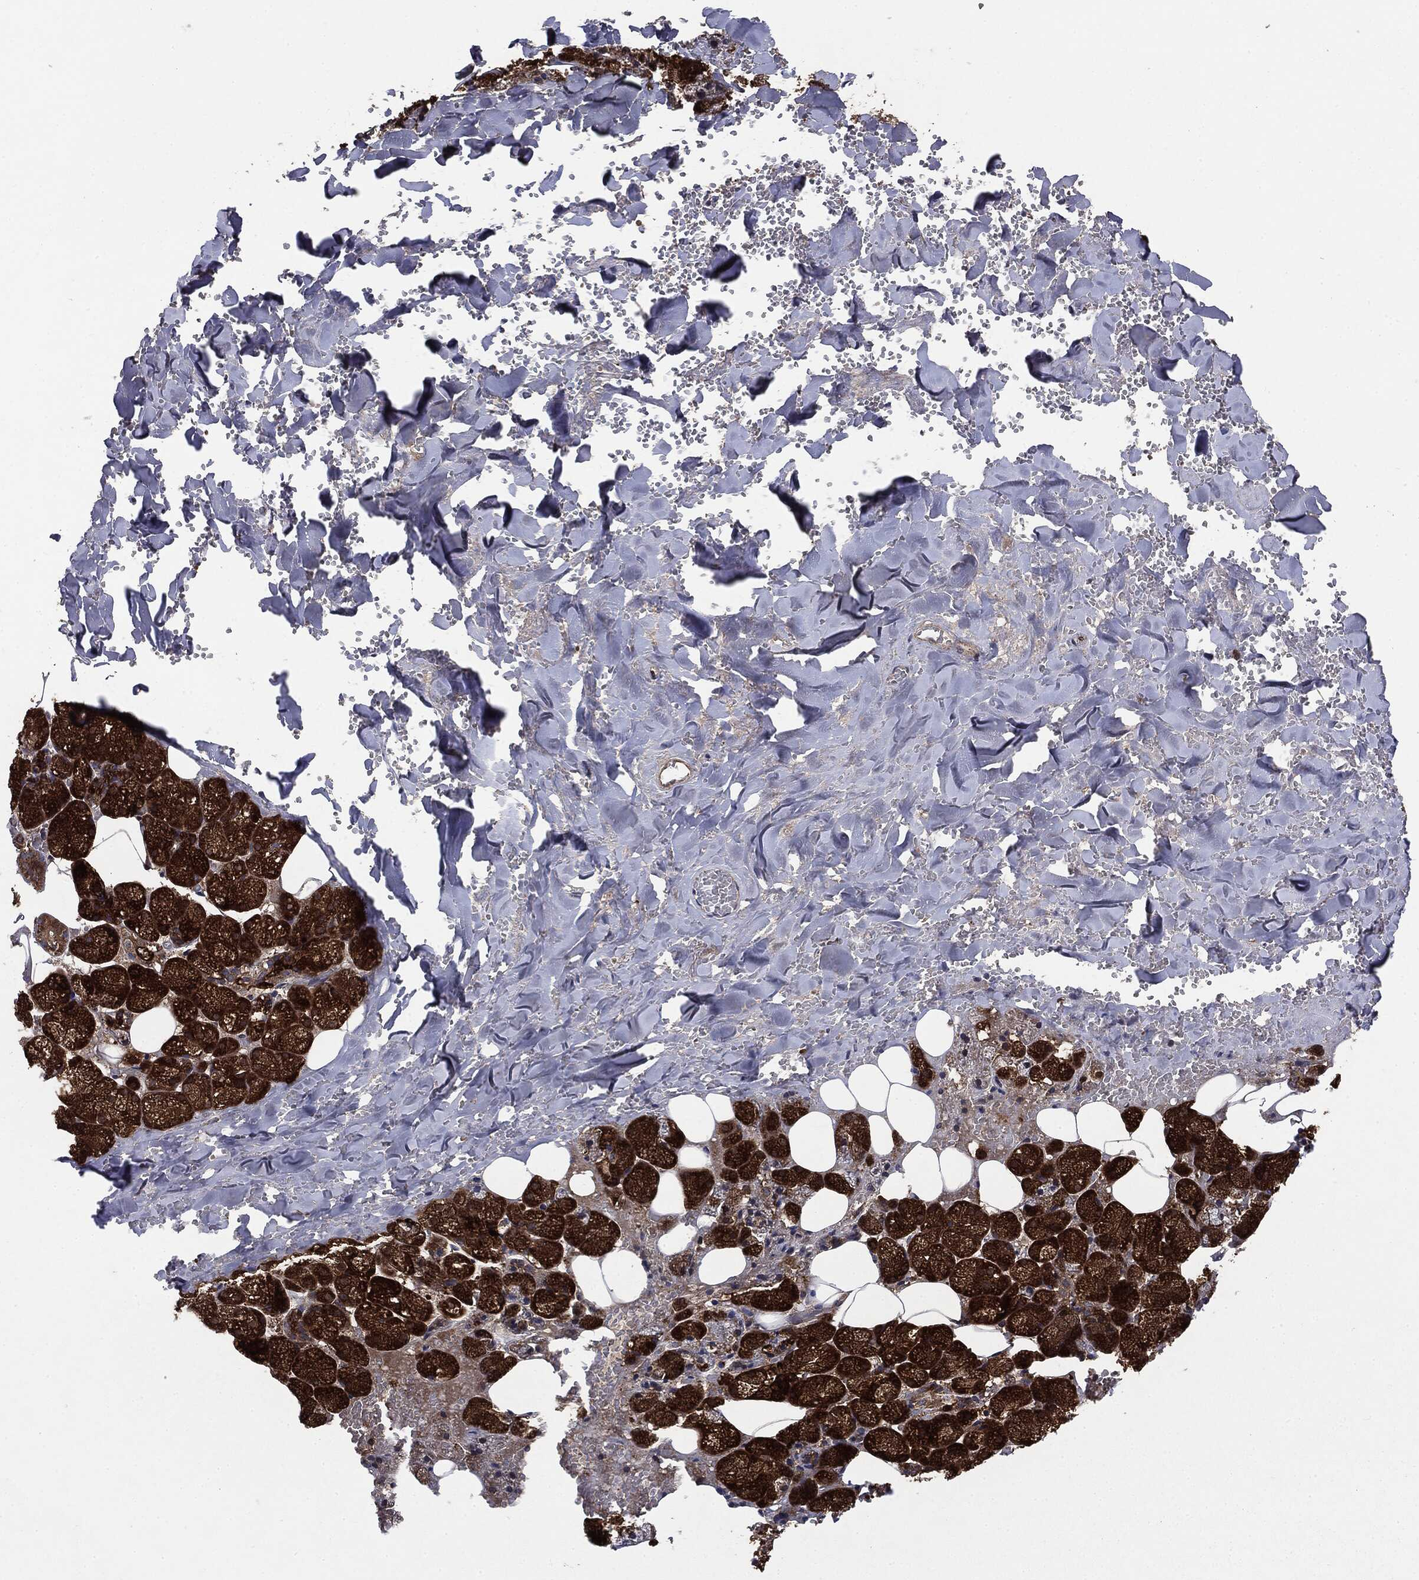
{"staining": {"intensity": "strong", "quantity": ">75%", "location": "cytoplasmic/membranous"}, "tissue": "salivary gland", "cell_type": "Glandular cells", "image_type": "normal", "snomed": [{"axis": "morphology", "description": "Normal tissue, NOS"}, {"axis": "topography", "description": "Salivary gland"}], "caption": "Approximately >75% of glandular cells in unremarkable human salivary gland exhibit strong cytoplasmic/membranous protein positivity as visualized by brown immunohistochemical staining.", "gene": "NME1", "patient": {"sex": "male", "age": 38}}